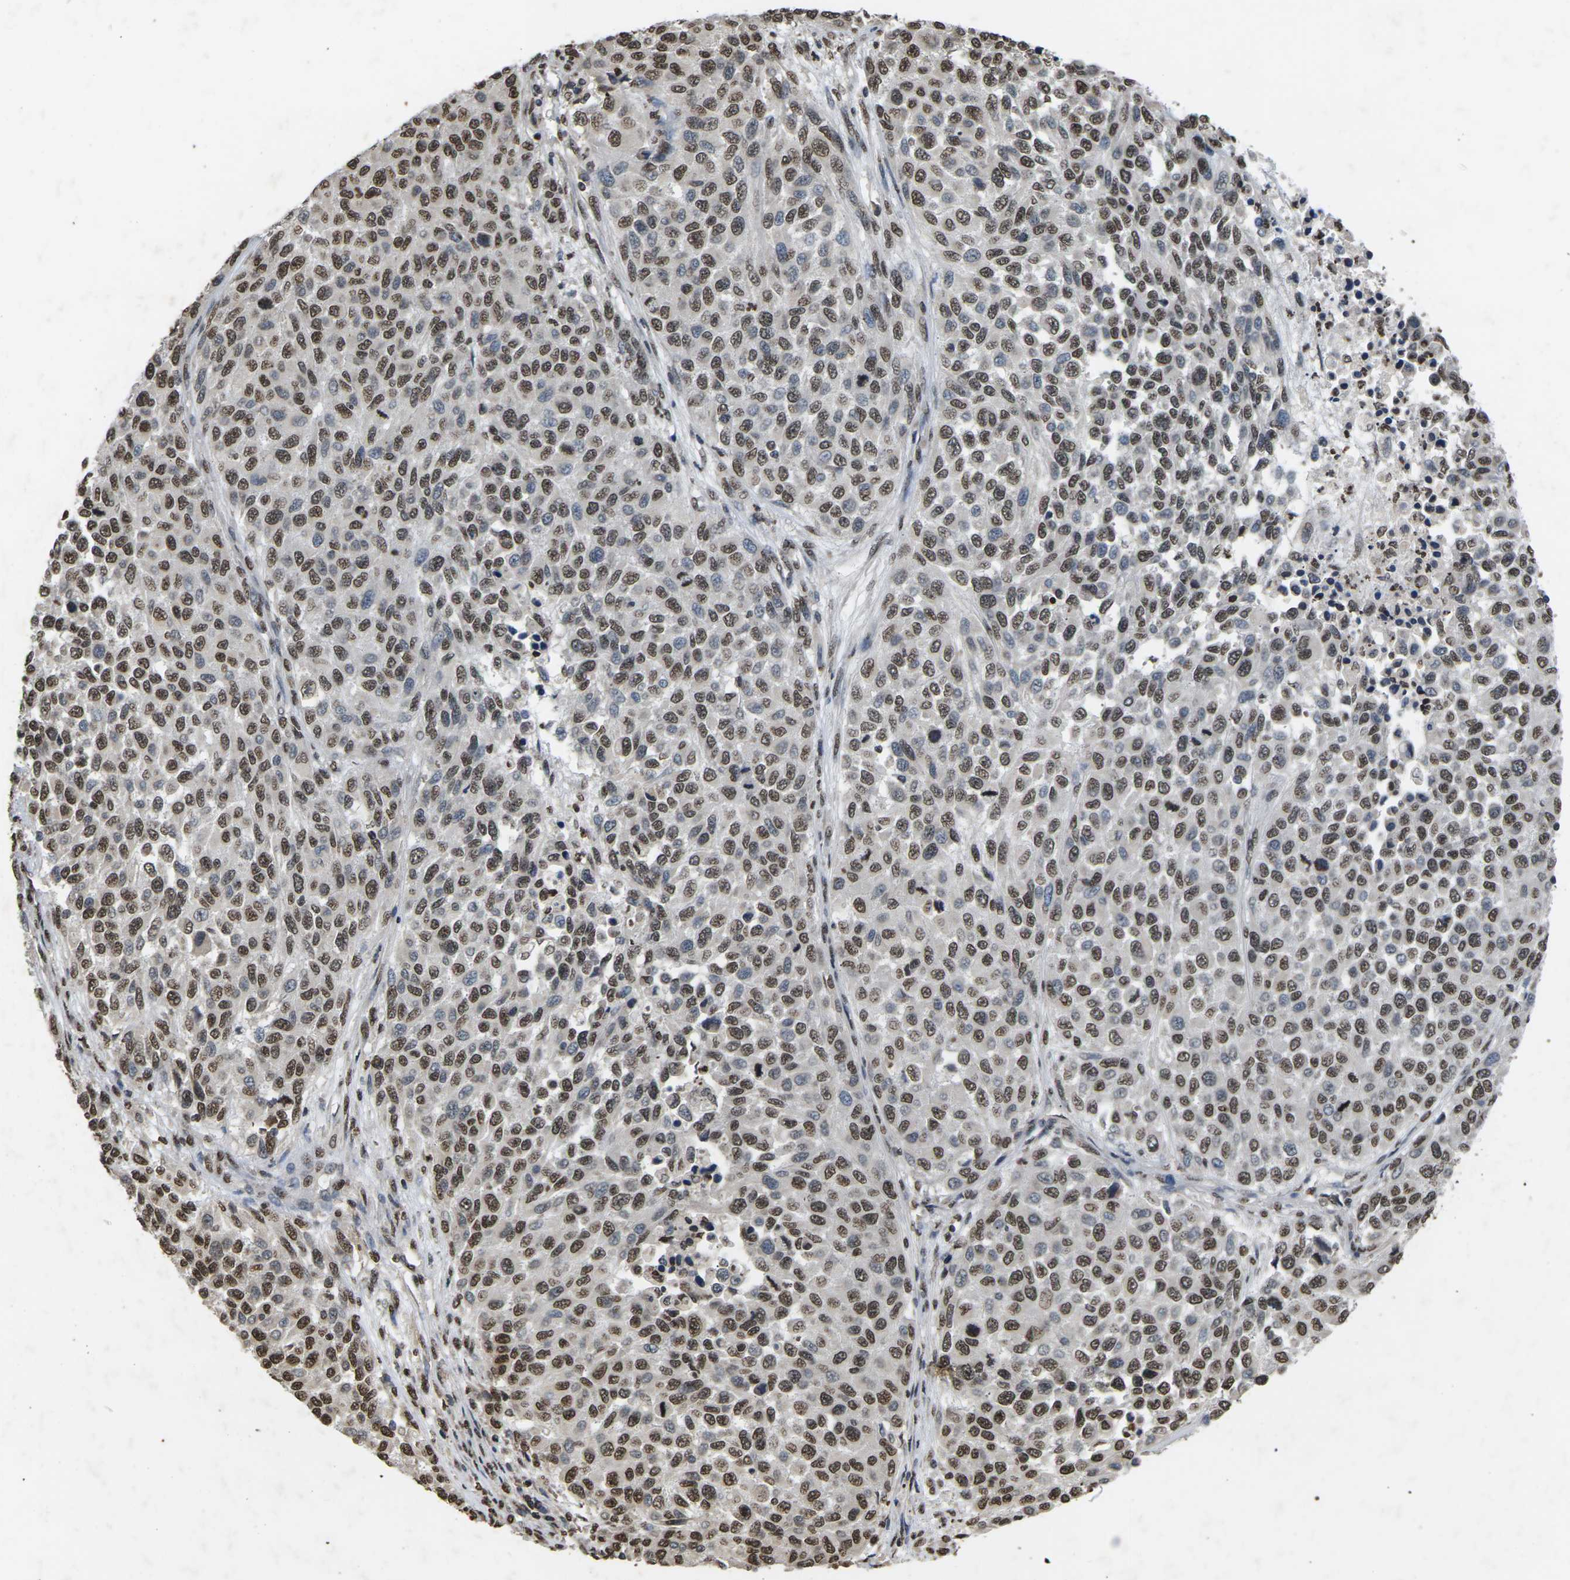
{"staining": {"intensity": "moderate", "quantity": ">75%", "location": "nuclear"}, "tissue": "melanoma", "cell_type": "Tumor cells", "image_type": "cancer", "snomed": [{"axis": "morphology", "description": "Malignant melanoma, Metastatic site"}, {"axis": "topography", "description": "Lymph node"}], "caption": "The immunohistochemical stain labels moderate nuclear staining in tumor cells of malignant melanoma (metastatic site) tissue.", "gene": "EMSY", "patient": {"sex": "male", "age": 61}}